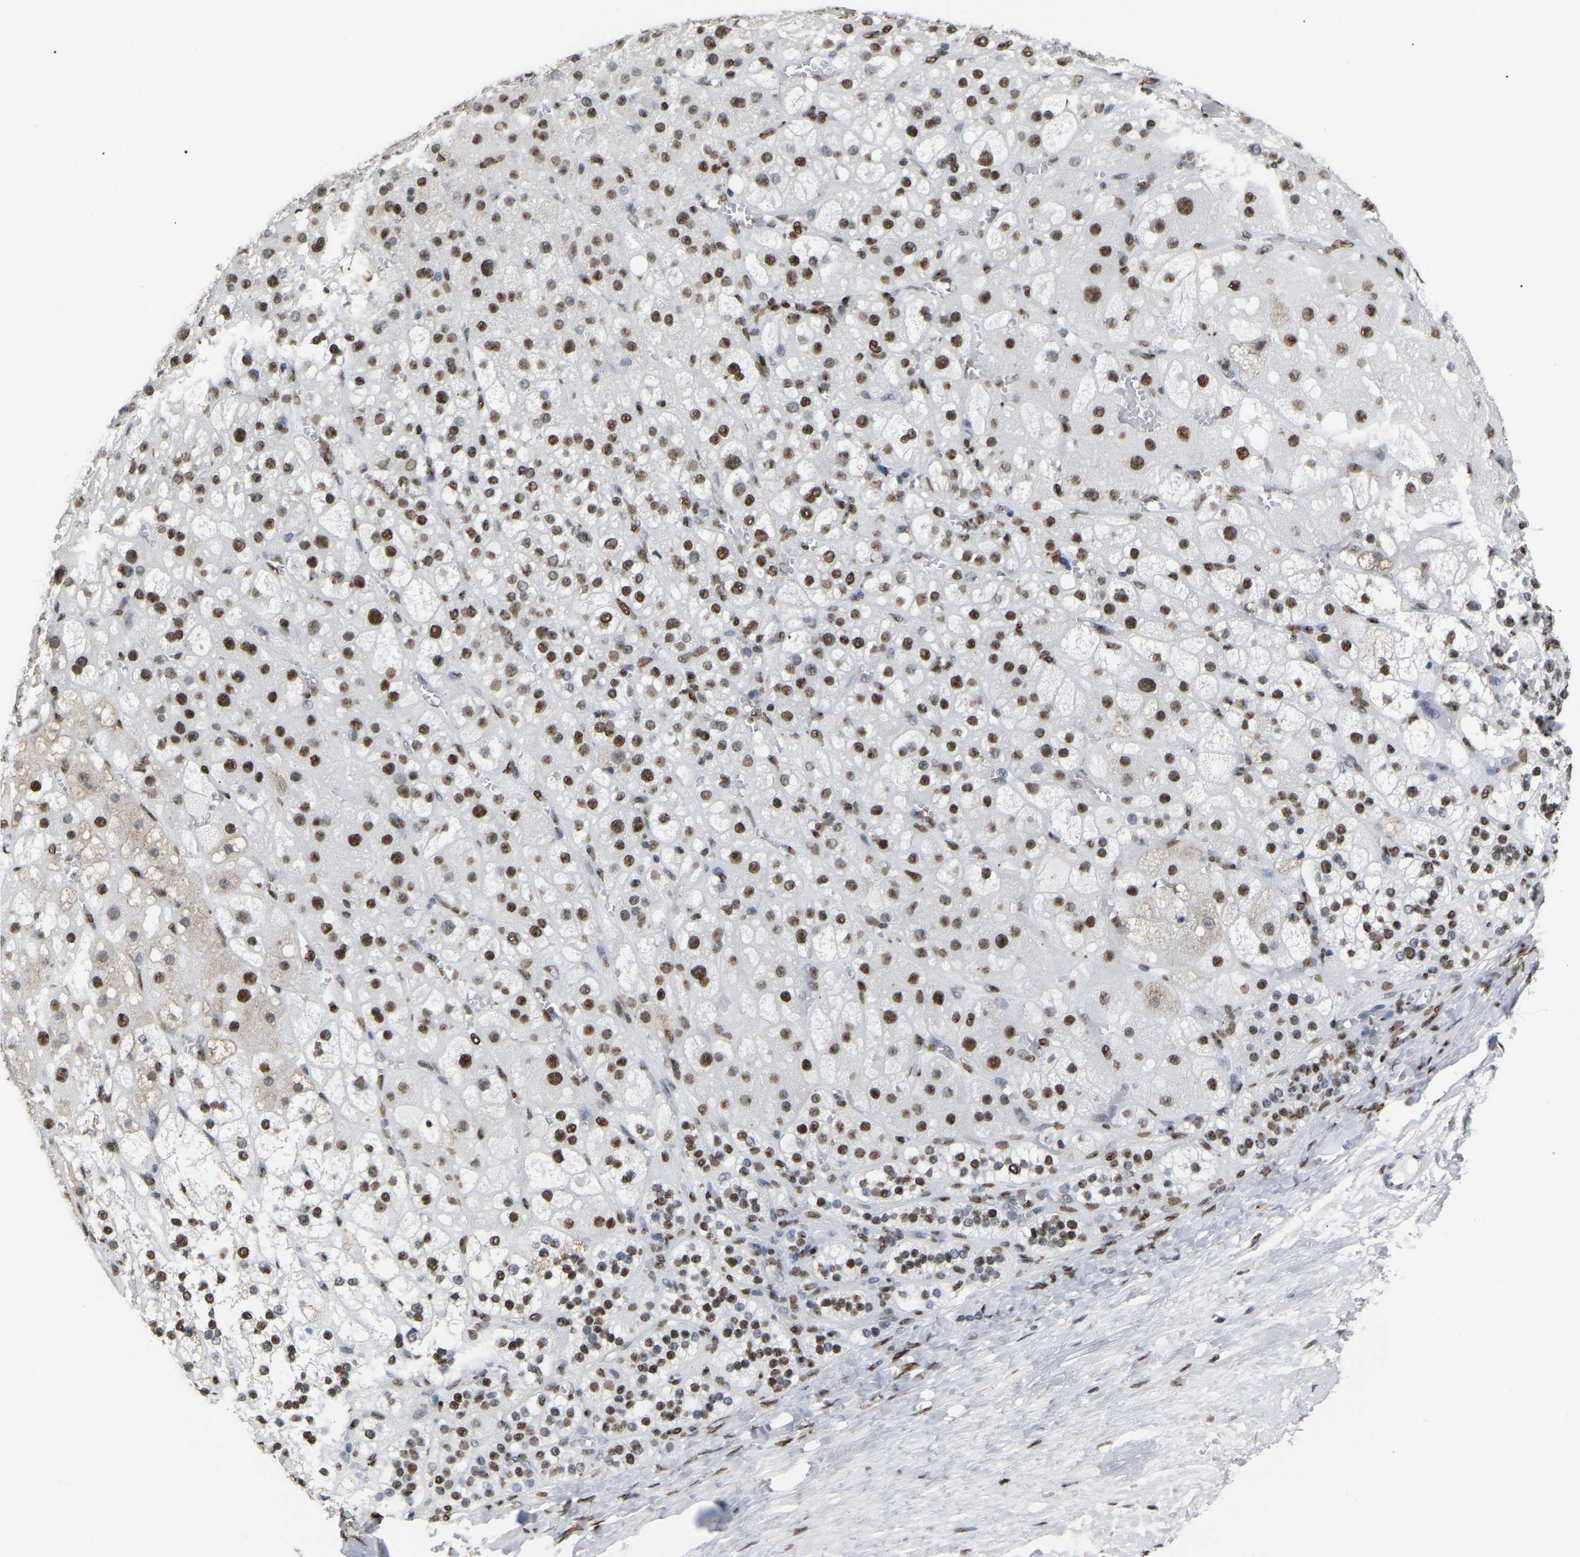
{"staining": {"intensity": "moderate", "quantity": ">75%", "location": "nuclear"}, "tissue": "adrenal gland", "cell_type": "Glandular cells", "image_type": "normal", "snomed": [{"axis": "morphology", "description": "Normal tissue, NOS"}, {"axis": "topography", "description": "Adrenal gland"}], "caption": "Human adrenal gland stained for a protein (brown) demonstrates moderate nuclear positive staining in approximately >75% of glandular cells.", "gene": "RBL2", "patient": {"sex": "female", "age": 47}}